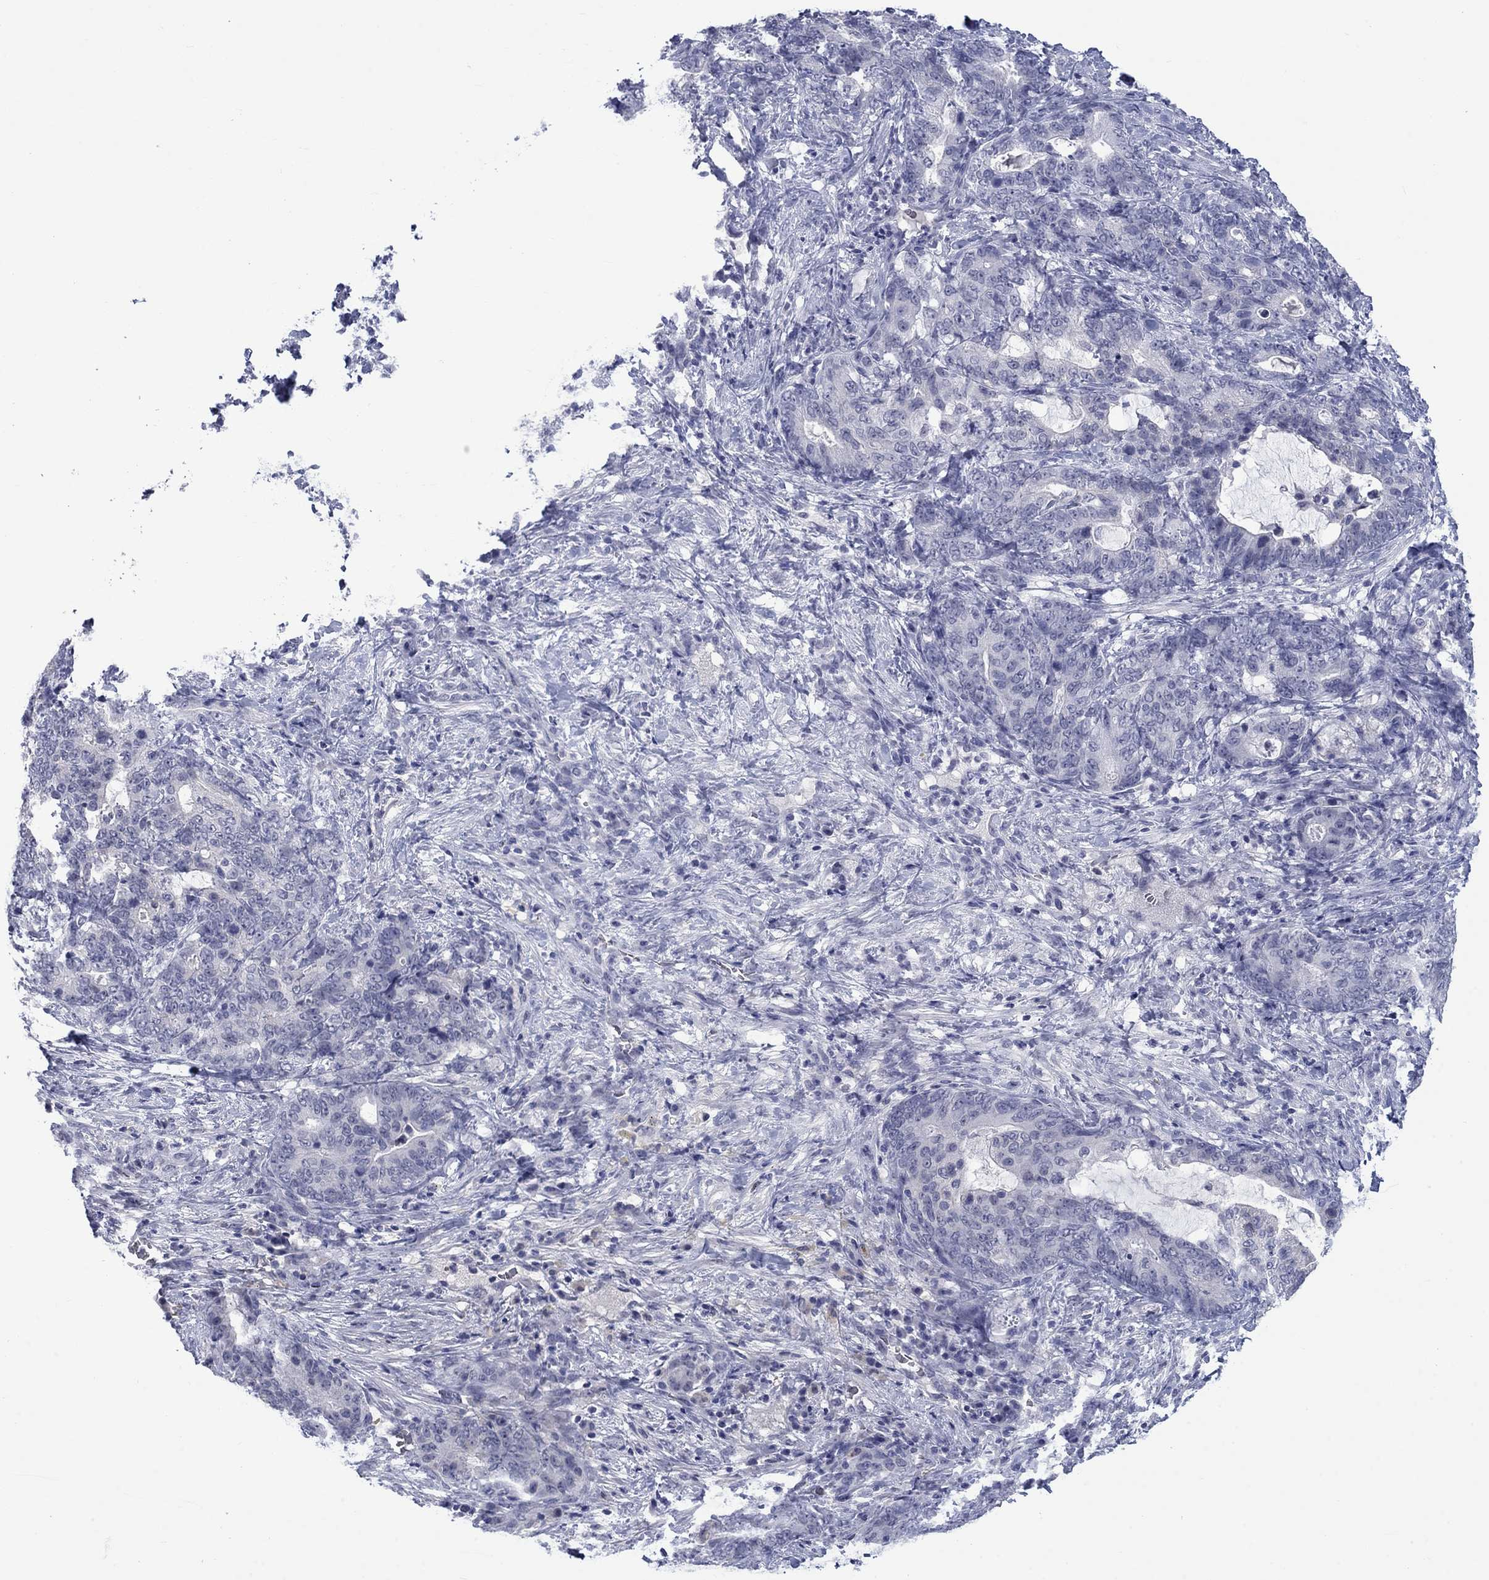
{"staining": {"intensity": "negative", "quantity": "none", "location": "none"}, "tissue": "stomach cancer", "cell_type": "Tumor cells", "image_type": "cancer", "snomed": [{"axis": "morphology", "description": "Normal tissue, NOS"}, {"axis": "morphology", "description": "Adenocarcinoma, NOS"}, {"axis": "topography", "description": "Stomach"}], "caption": "Protein analysis of stomach adenocarcinoma exhibits no significant positivity in tumor cells. (Brightfield microscopy of DAB IHC at high magnification).", "gene": "NSMF", "patient": {"sex": "female", "age": 64}}